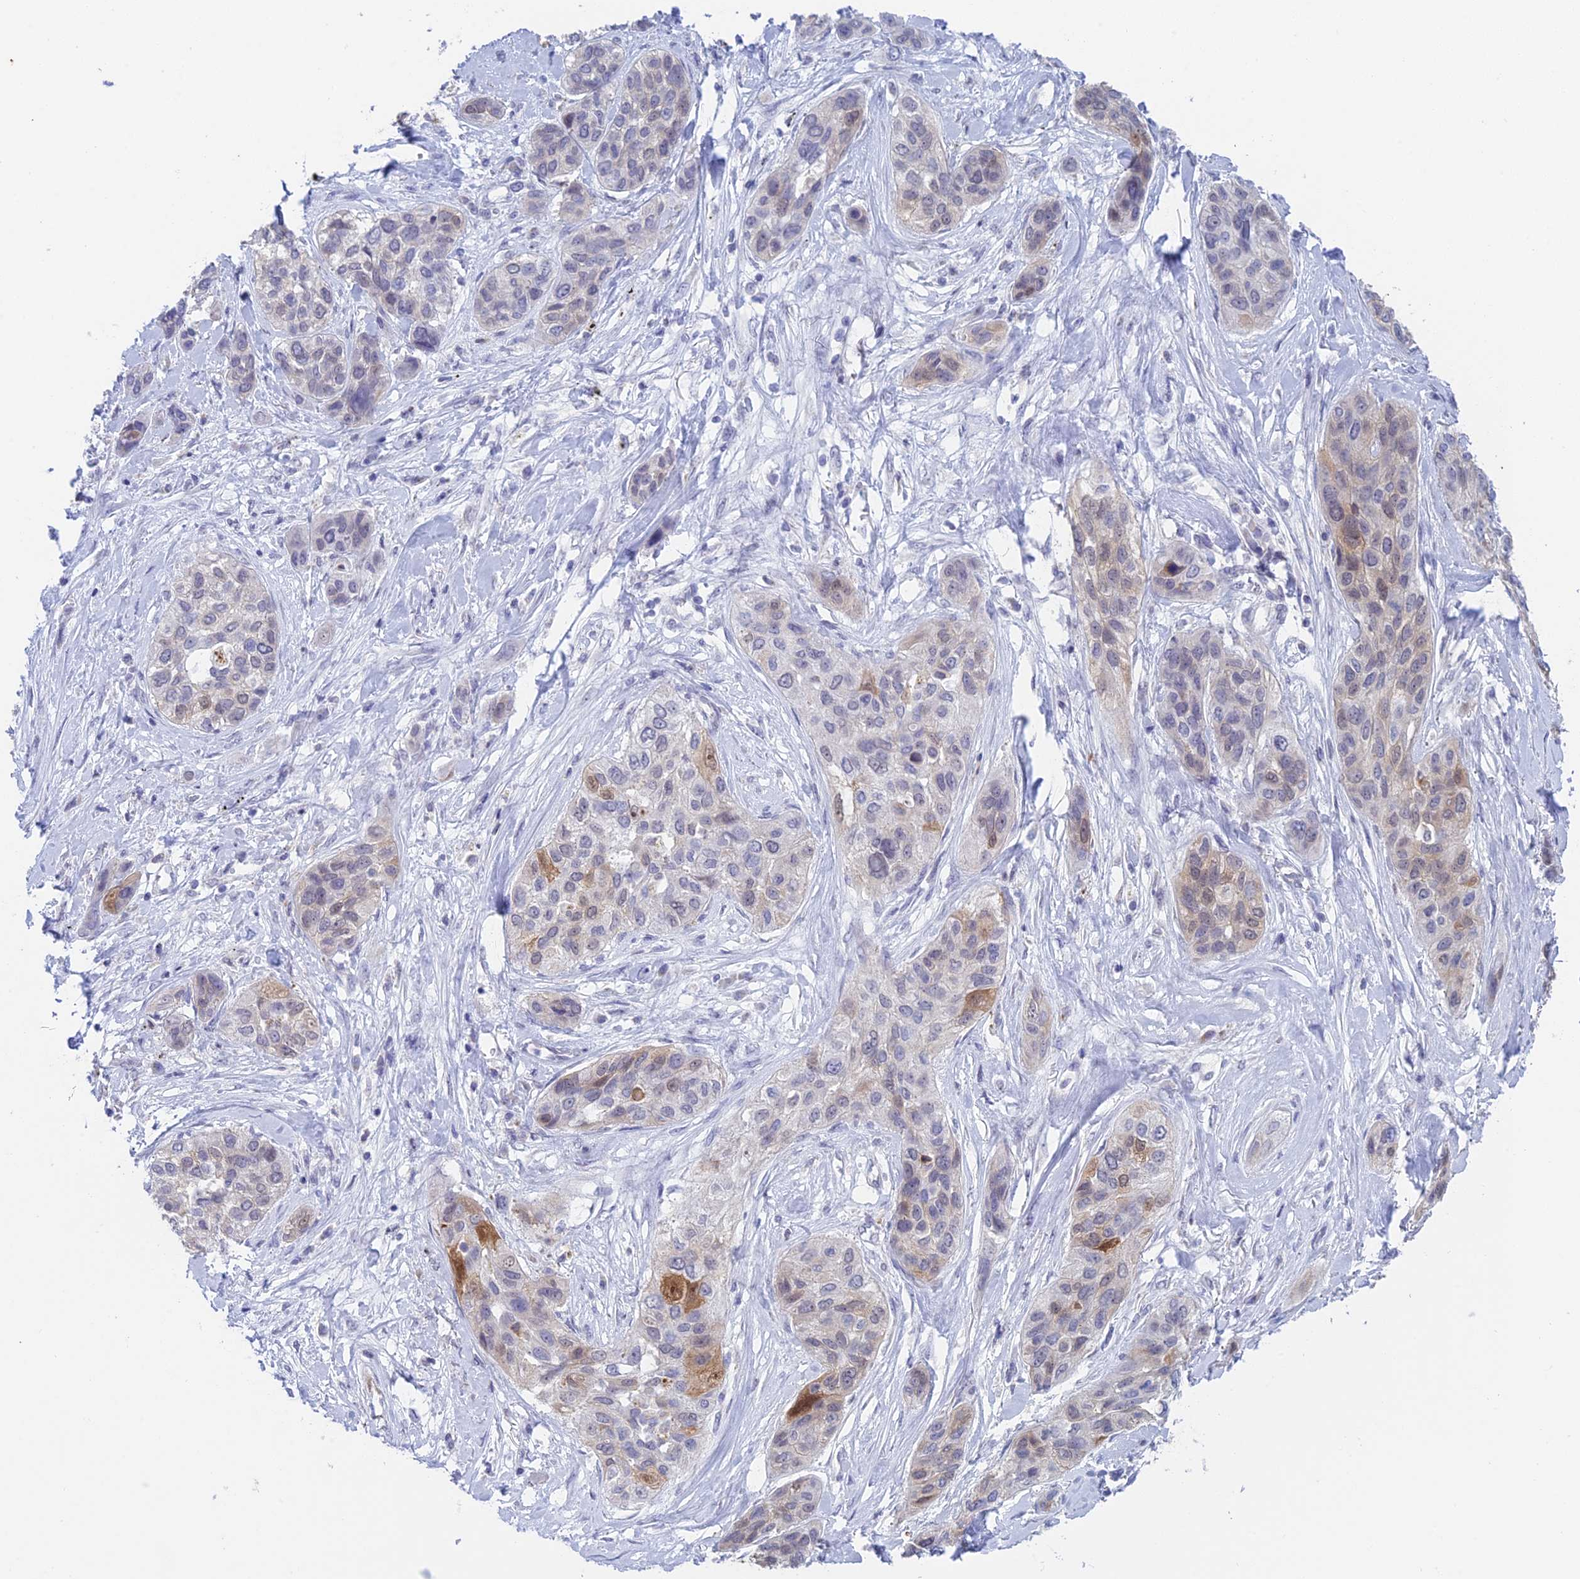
{"staining": {"intensity": "moderate", "quantity": "<25%", "location": "cytoplasmic/membranous"}, "tissue": "lung cancer", "cell_type": "Tumor cells", "image_type": "cancer", "snomed": [{"axis": "morphology", "description": "Squamous cell carcinoma, NOS"}, {"axis": "topography", "description": "Lung"}], "caption": "Immunohistochemistry (IHC) micrograph of human squamous cell carcinoma (lung) stained for a protein (brown), which displays low levels of moderate cytoplasmic/membranous expression in about <25% of tumor cells.", "gene": "REXO5", "patient": {"sex": "female", "age": 70}}